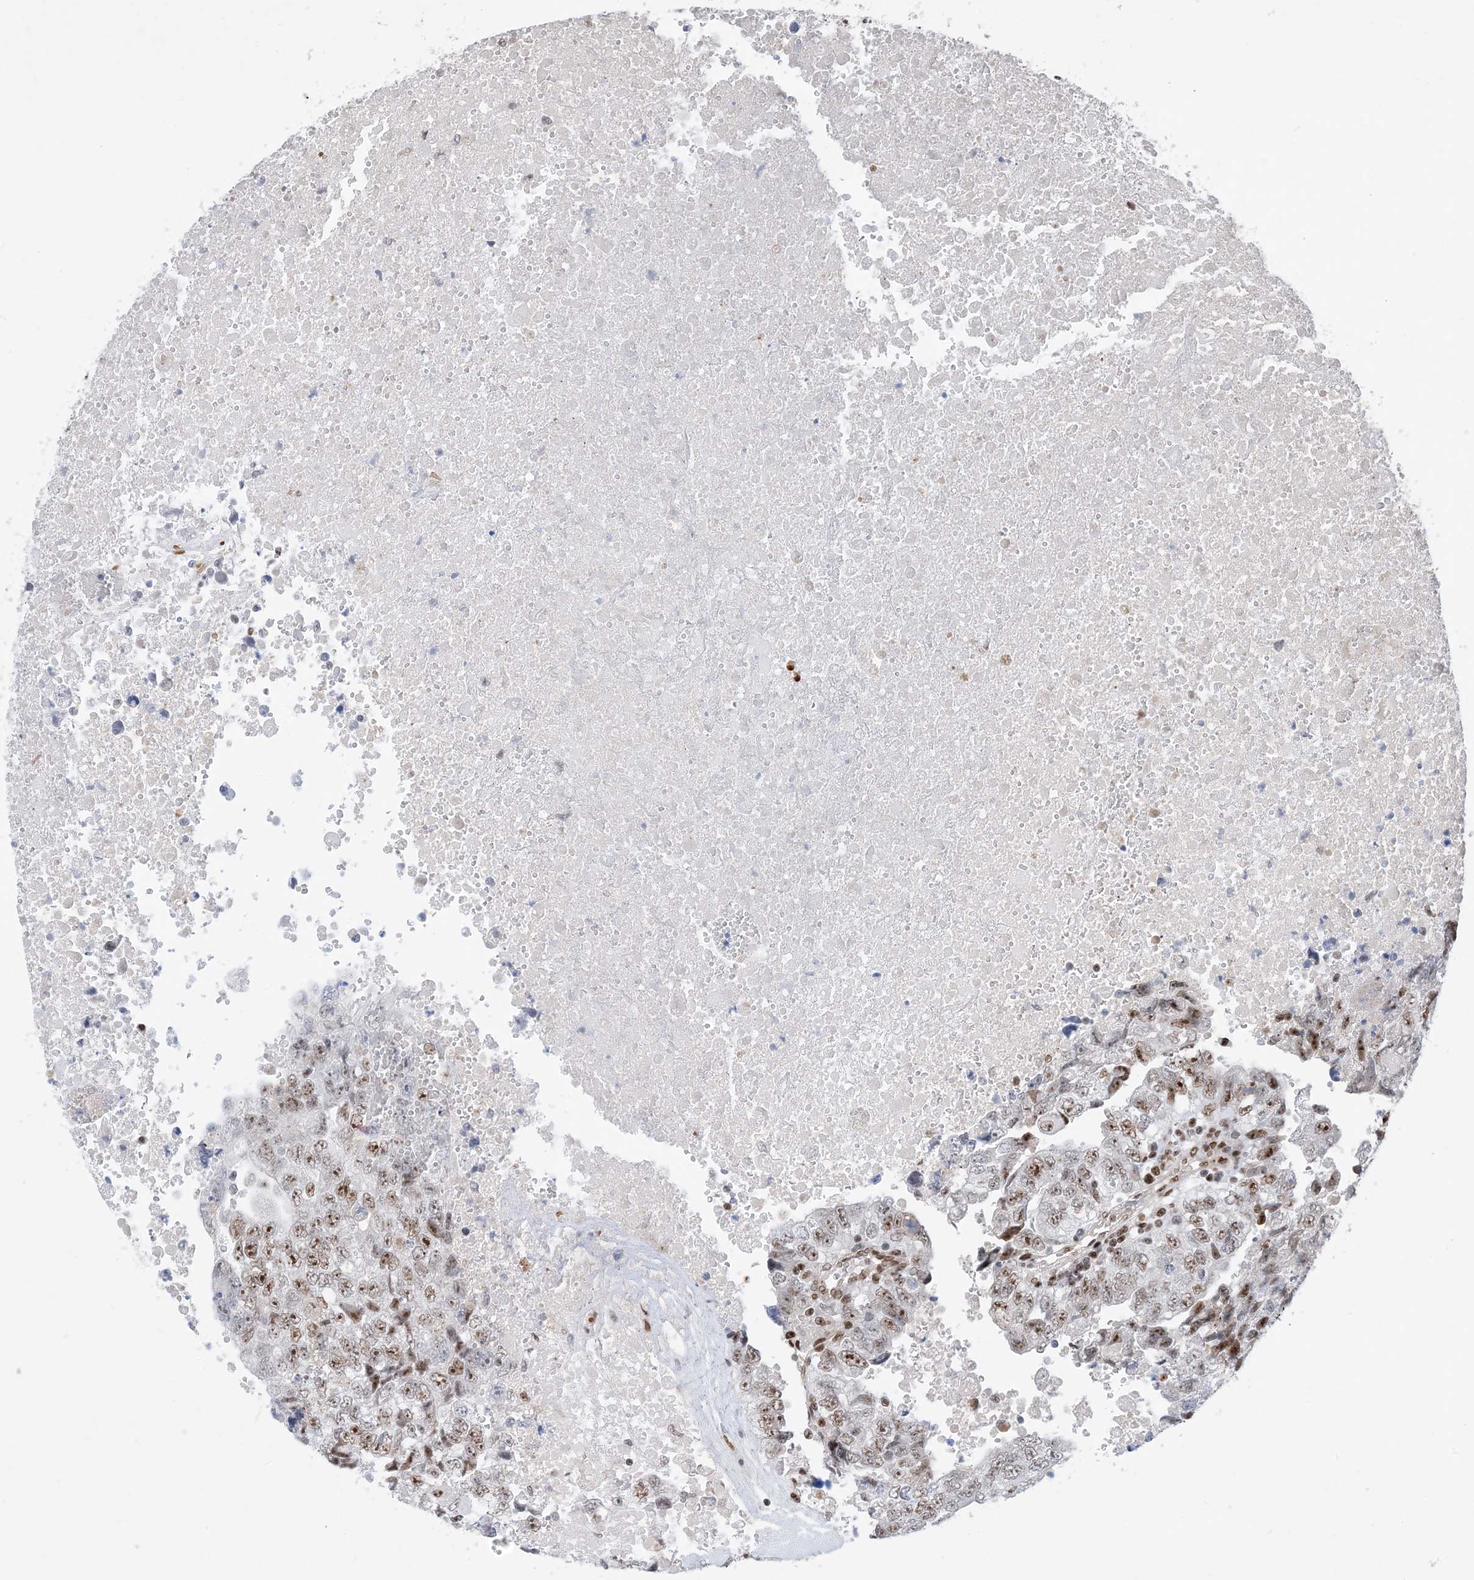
{"staining": {"intensity": "moderate", "quantity": ">75%", "location": "nuclear"}, "tissue": "testis cancer", "cell_type": "Tumor cells", "image_type": "cancer", "snomed": [{"axis": "morphology", "description": "Carcinoma, Embryonal, NOS"}, {"axis": "topography", "description": "Testis"}], "caption": "This micrograph exhibits immunohistochemistry staining of human testis cancer, with medium moderate nuclear staining in about >75% of tumor cells.", "gene": "TSPYL1", "patient": {"sex": "male", "age": 37}}